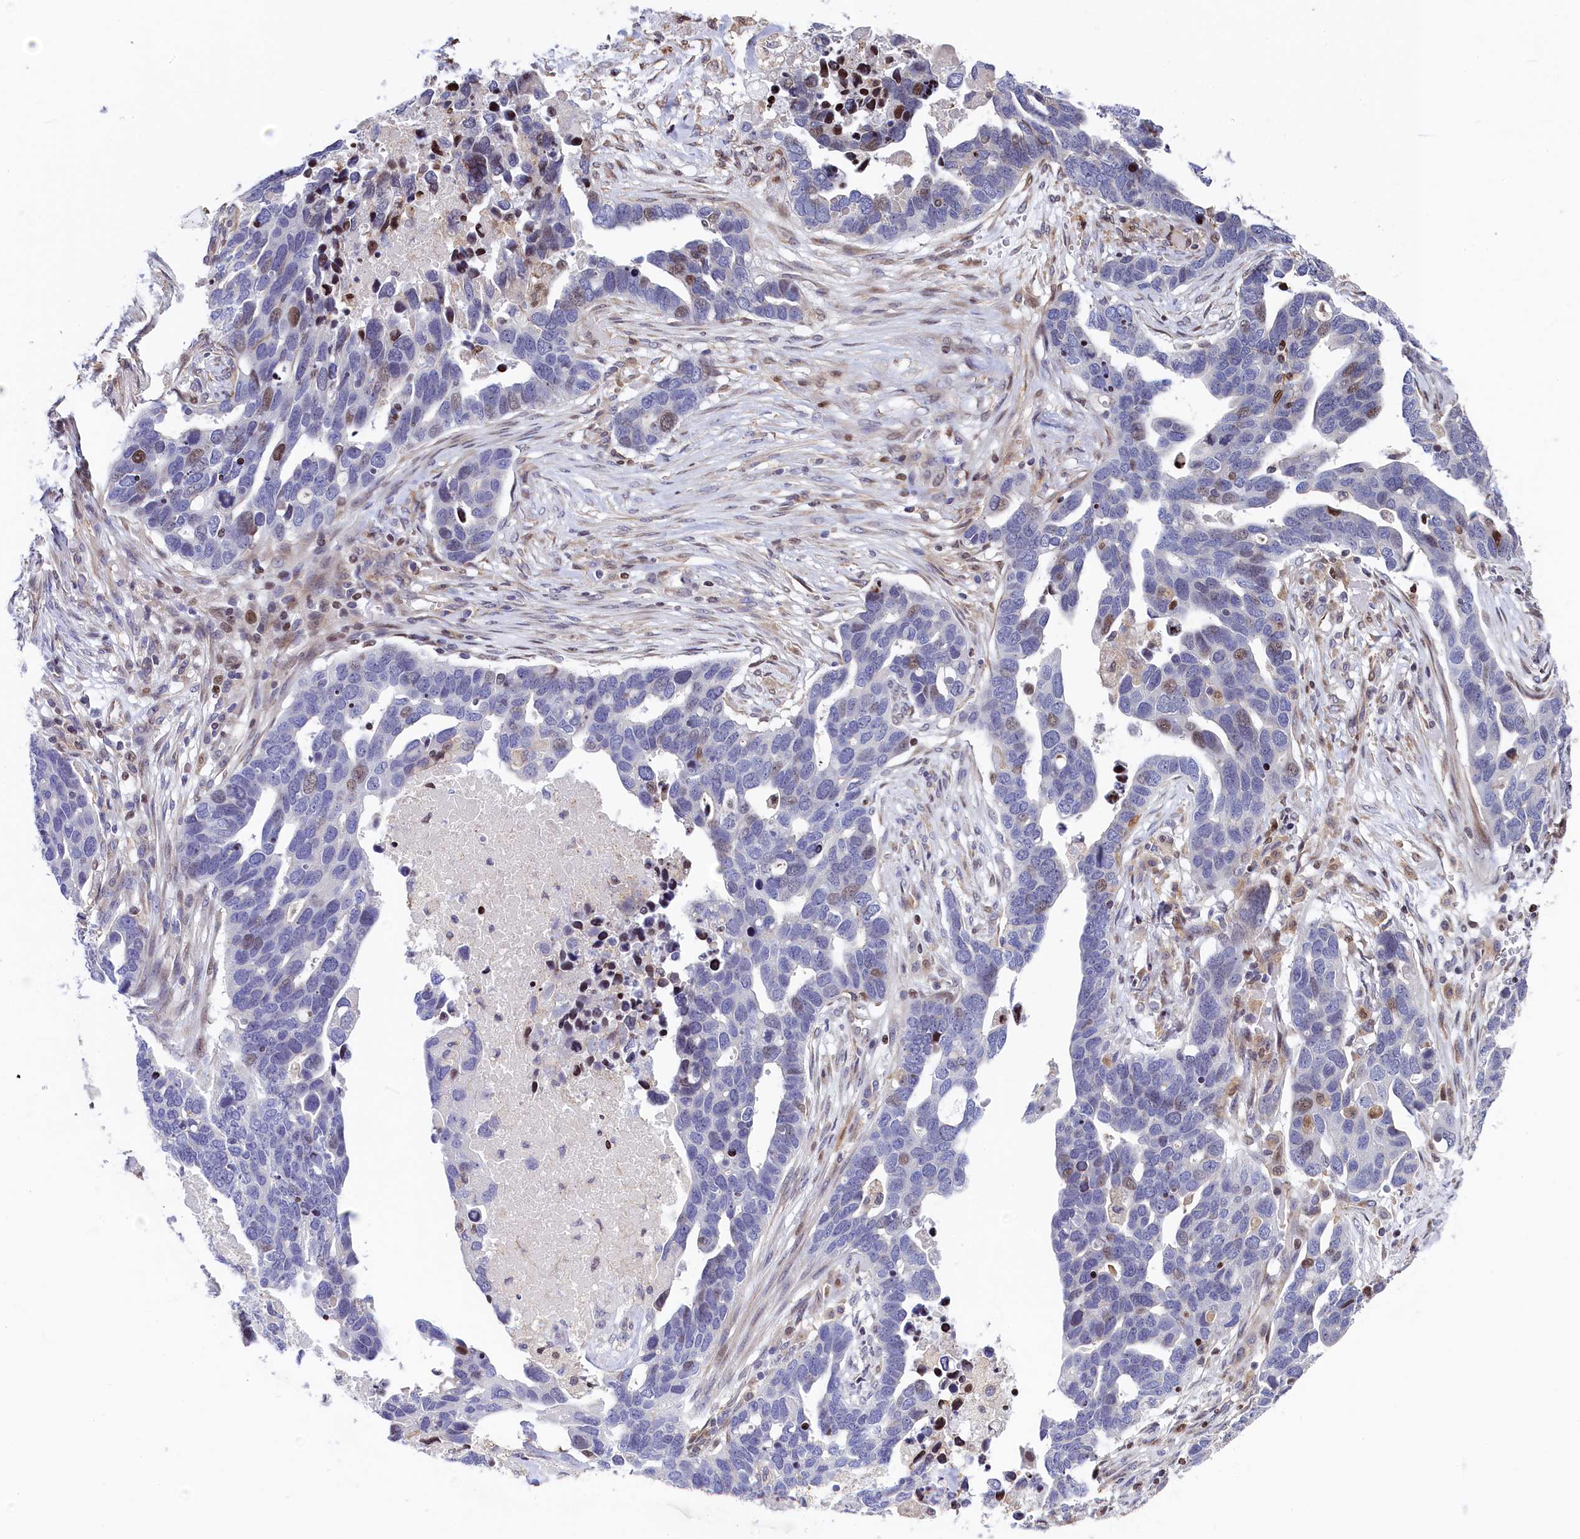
{"staining": {"intensity": "moderate", "quantity": "<25%", "location": "nuclear"}, "tissue": "ovarian cancer", "cell_type": "Tumor cells", "image_type": "cancer", "snomed": [{"axis": "morphology", "description": "Cystadenocarcinoma, serous, NOS"}, {"axis": "topography", "description": "Ovary"}], "caption": "A high-resolution micrograph shows immunohistochemistry staining of ovarian cancer, which shows moderate nuclear staining in approximately <25% of tumor cells.", "gene": "TGDS", "patient": {"sex": "female", "age": 54}}